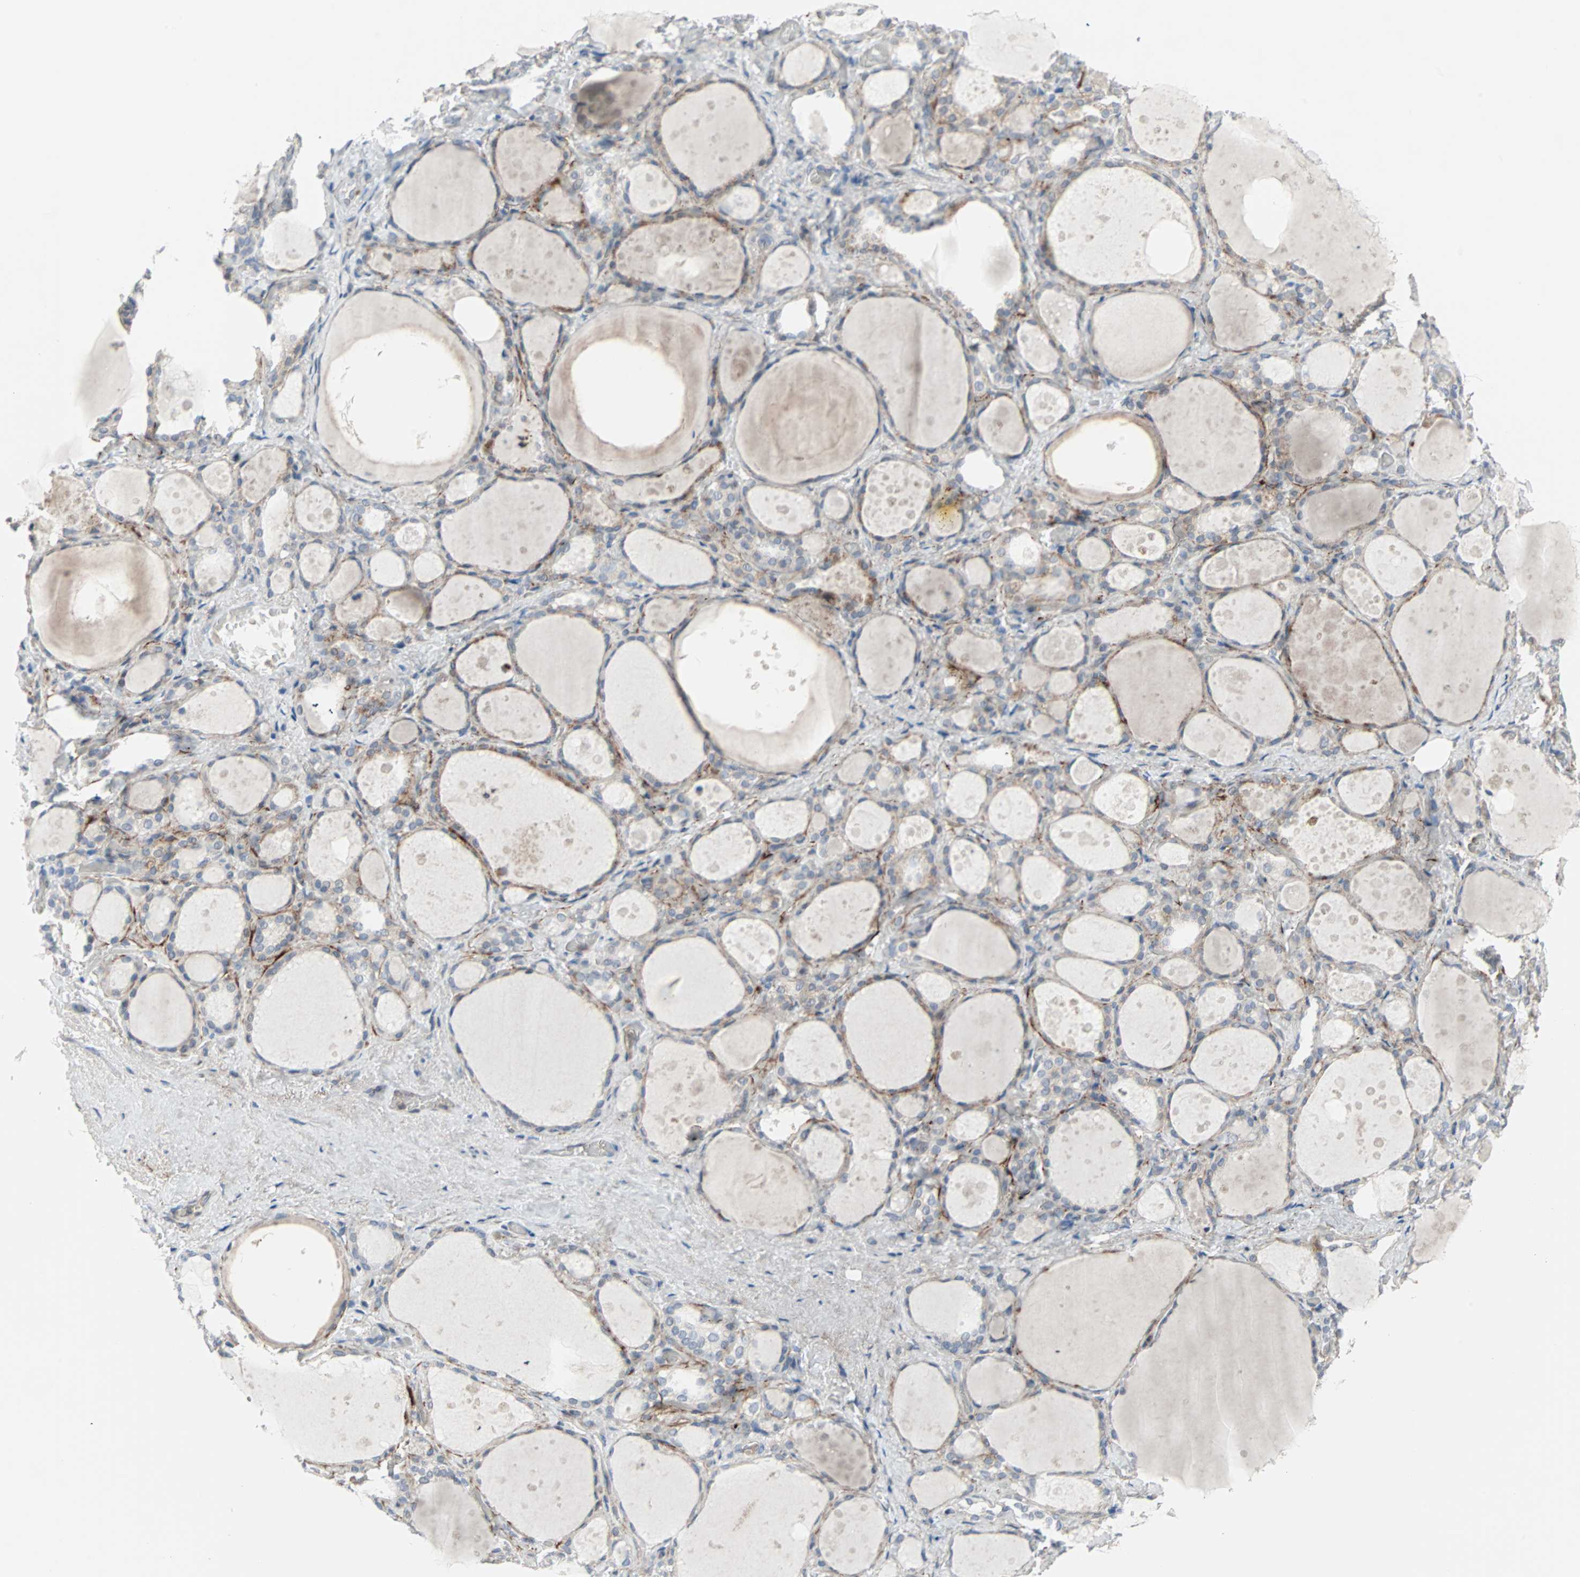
{"staining": {"intensity": "moderate", "quantity": "<25%", "location": "cytoplasmic/membranous"}, "tissue": "thyroid gland", "cell_type": "Glandular cells", "image_type": "normal", "snomed": [{"axis": "morphology", "description": "Normal tissue, NOS"}, {"axis": "topography", "description": "Thyroid gland"}], "caption": "A brown stain highlights moderate cytoplasmic/membranous positivity of a protein in glandular cells of benign thyroid gland.", "gene": "CASP3", "patient": {"sex": "female", "age": 75}}